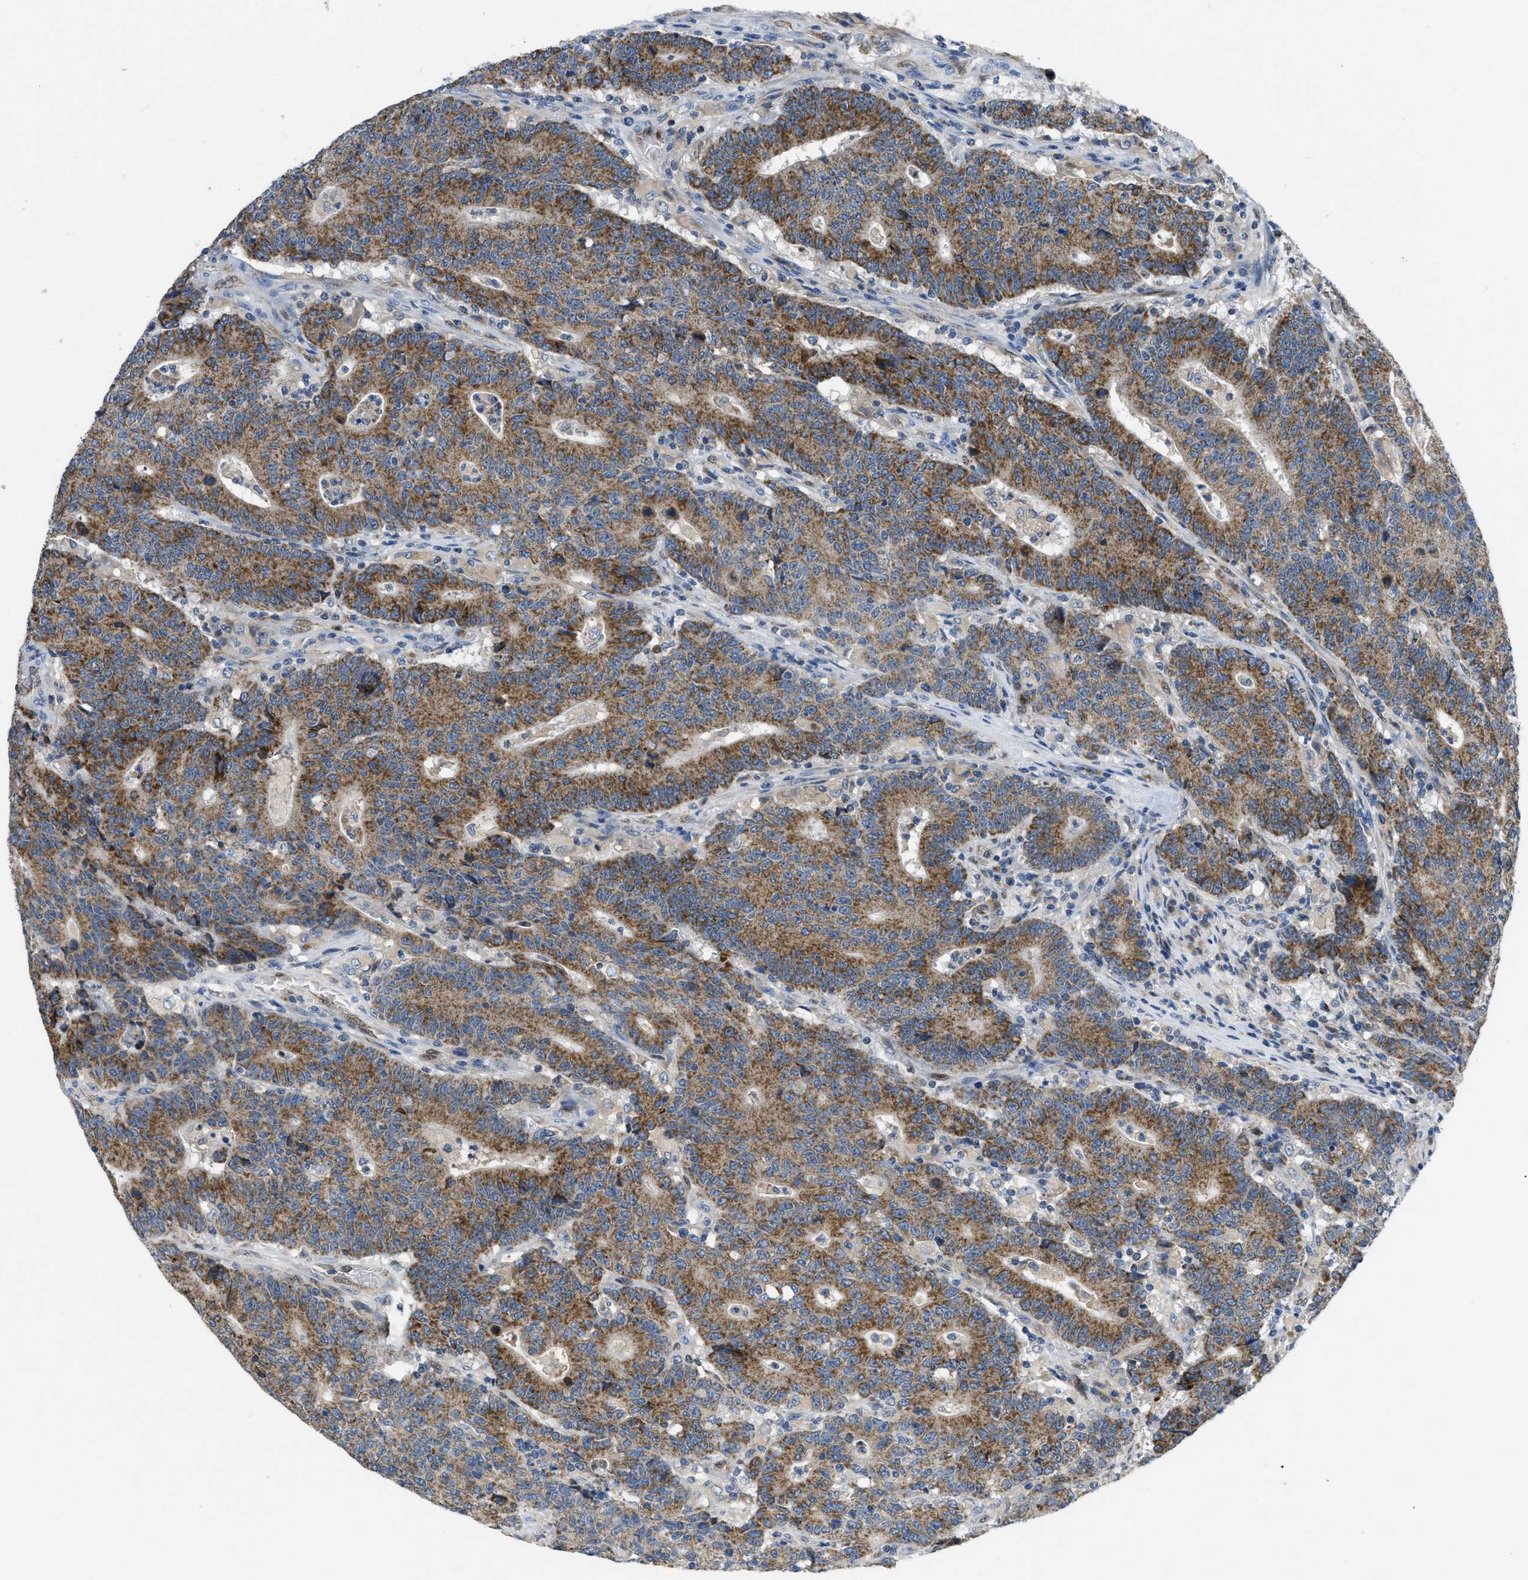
{"staining": {"intensity": "moderate", "quantity": ">75%", "location": "cytoplasmic/membranous"}, "tissue": "colorectal cancer", "cell_type": "Tumor cells", "image_type": "cancer", "snomed": [{"axis": "morphology", "description": "Normal tissue, NOS"}, {"axis": "morphology", "description": "Adenocarcinoma, NOS"}, {"axis": "topography", "description": "Colon"}], "caption": "IHC image of colorectal cancer (adenocarcinoma) stained for a protein (brown), which displays medium levels of moderate cytoplasmic/membranous staining in about >75% of tumor cells.", "gene": "PNKD", "patient": {"sex": "female", "age": 75}}